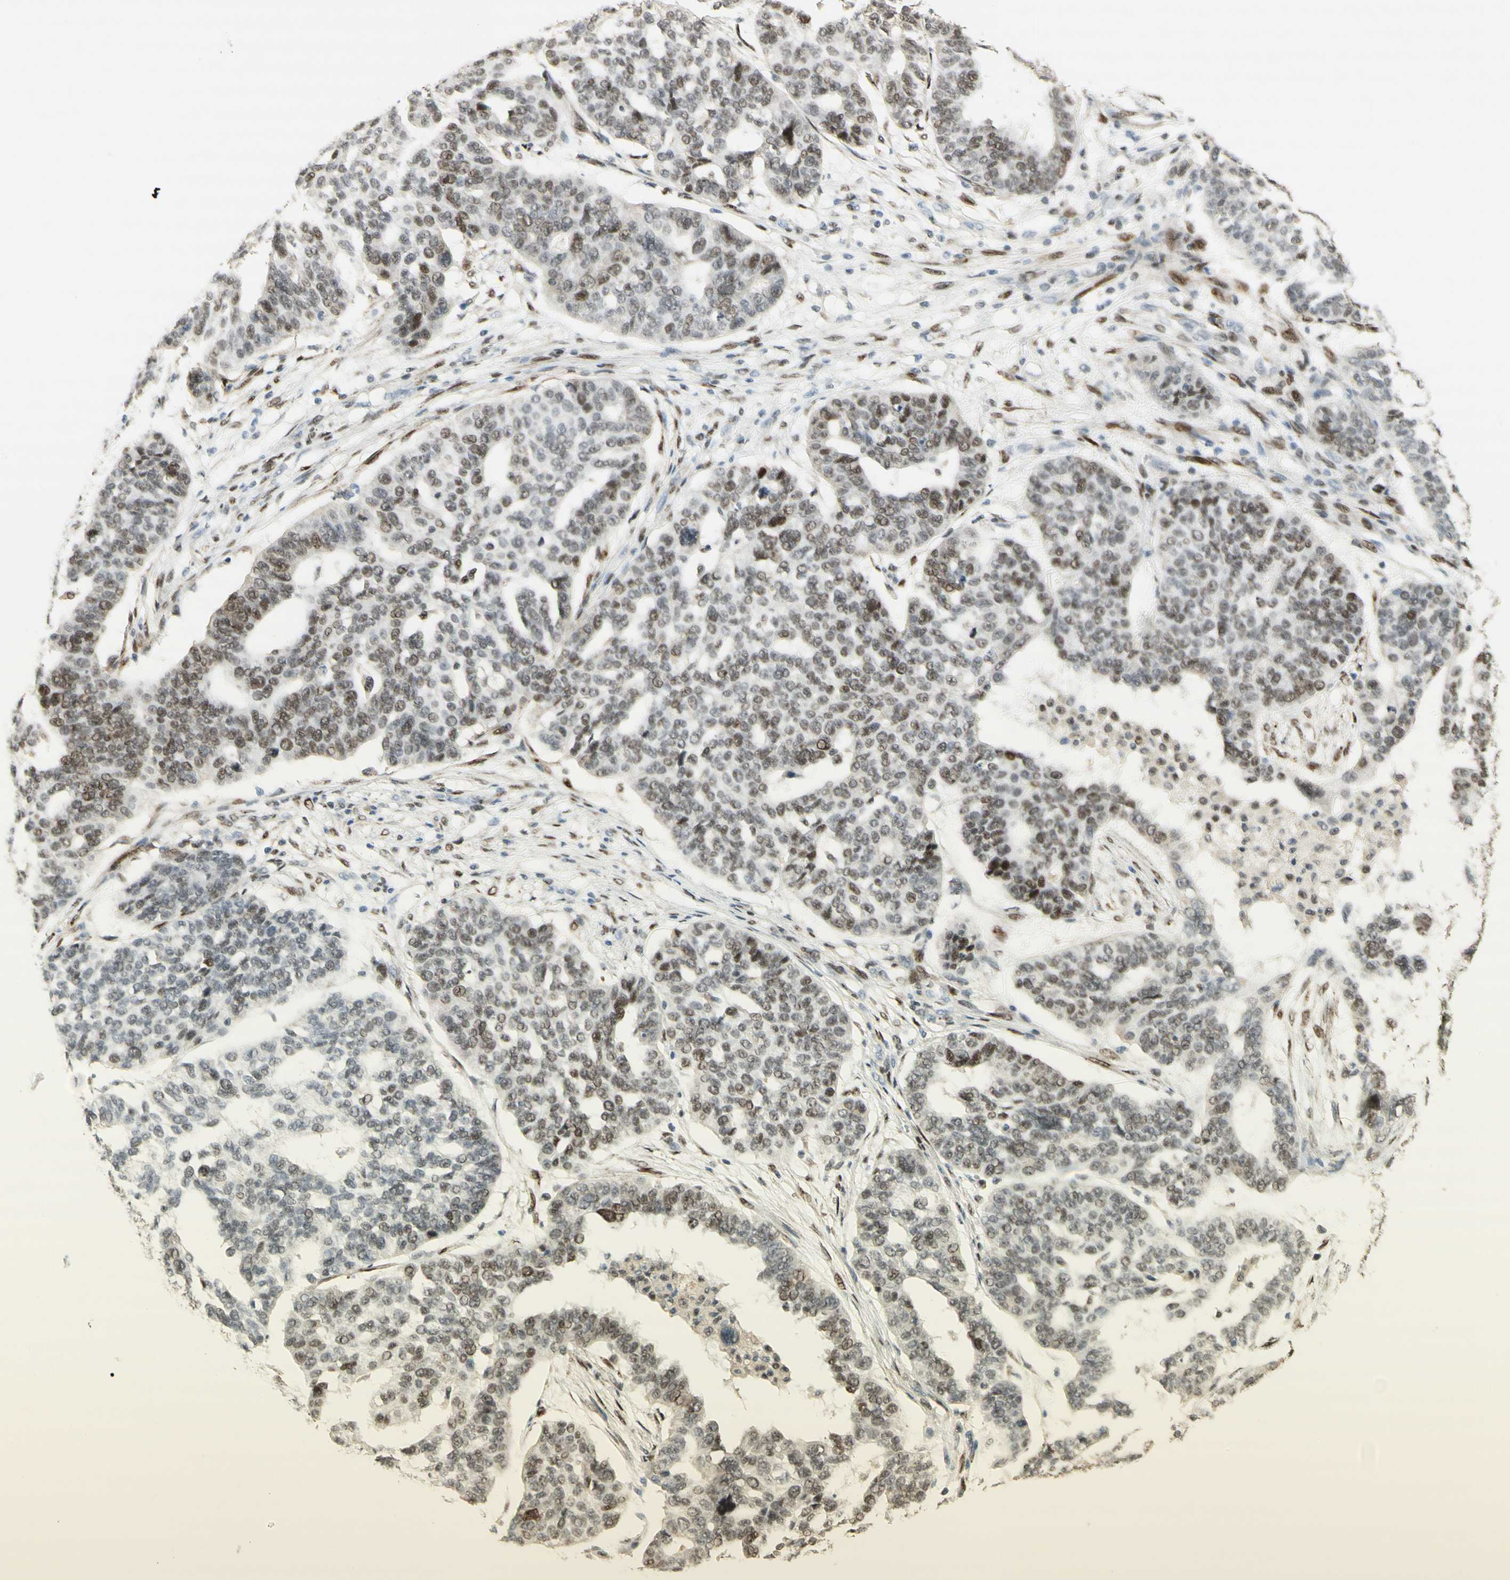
{"staining": {"intensity": "moderate", "quantity": "25%-75%", "location": "nuclear"}, "tissue": "ovarian cancer", "cell_type": "Tumor cells", "image_type": "cancer", "snomed": [{"axis": "morphology", "description": "Cystadenocarcinoma, serous, NOS"}, {"axis": "topography", "description": "Ovary"}], "caption": "Protein positivity by IHC demonstrates moderate nuclear staining in approximately 25%-75% of tumor cells in ovarian cancer.", "gene": "FOXP1", "patient": {"sex": "female", "age": 59}}